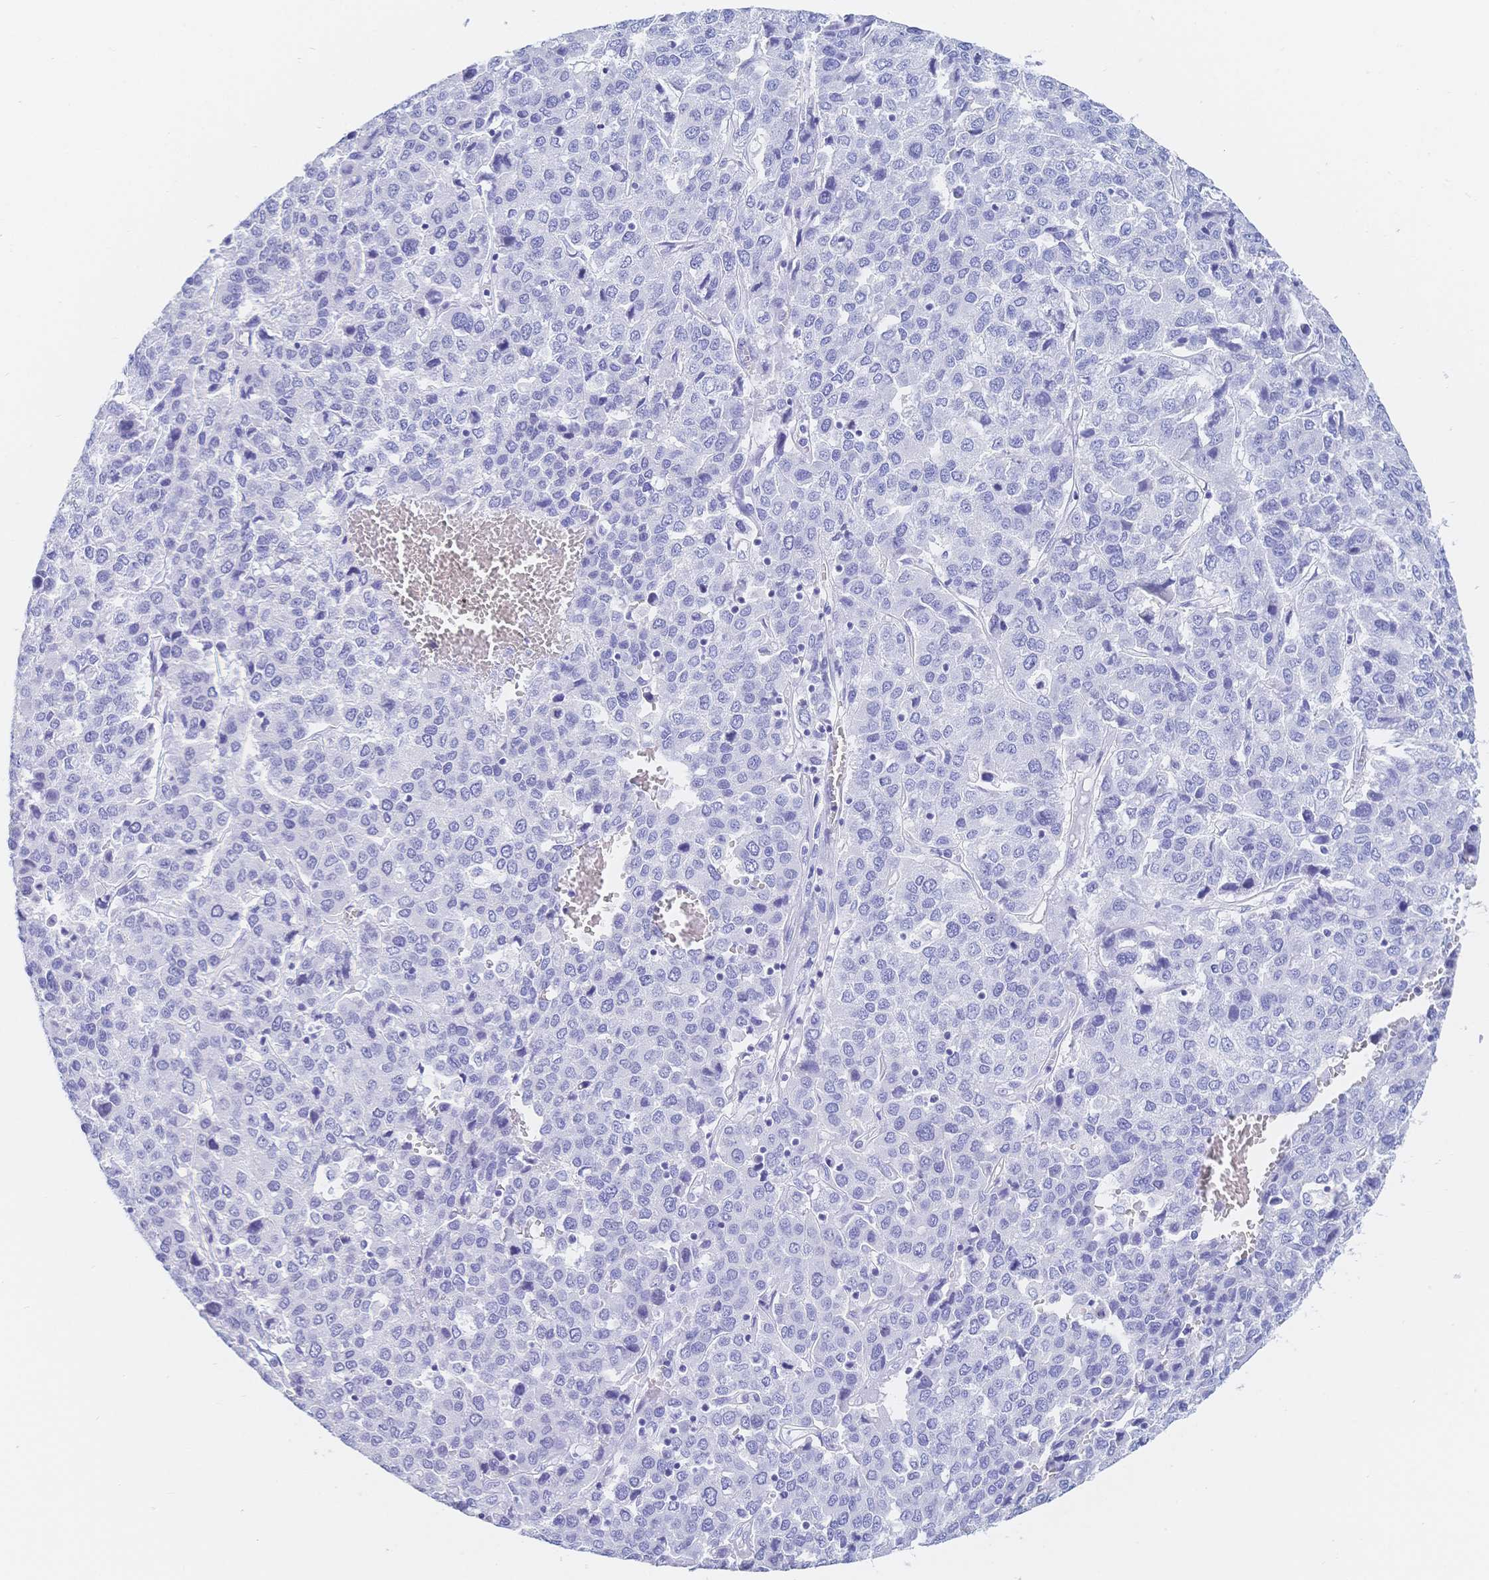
{"staining": {"intensity": "negative", "quantity": "none", "location": "none"}, "tissue": "liver cancer", "cell_type": "Tumor cells", "image_type": "cancer", "snomed": [{"axis": "morphology", "description": "Carcinoma, Hepatocellular, NOS"}, {"axis": "topography", "description": "Liver"}], "caption": "Human liver hepatocellular carcinoma stained for a protein using IHC demonstrates no staining in tumor cells.", "gene": "MEP1B", "patient": {"sex": "male", "age": 69}}